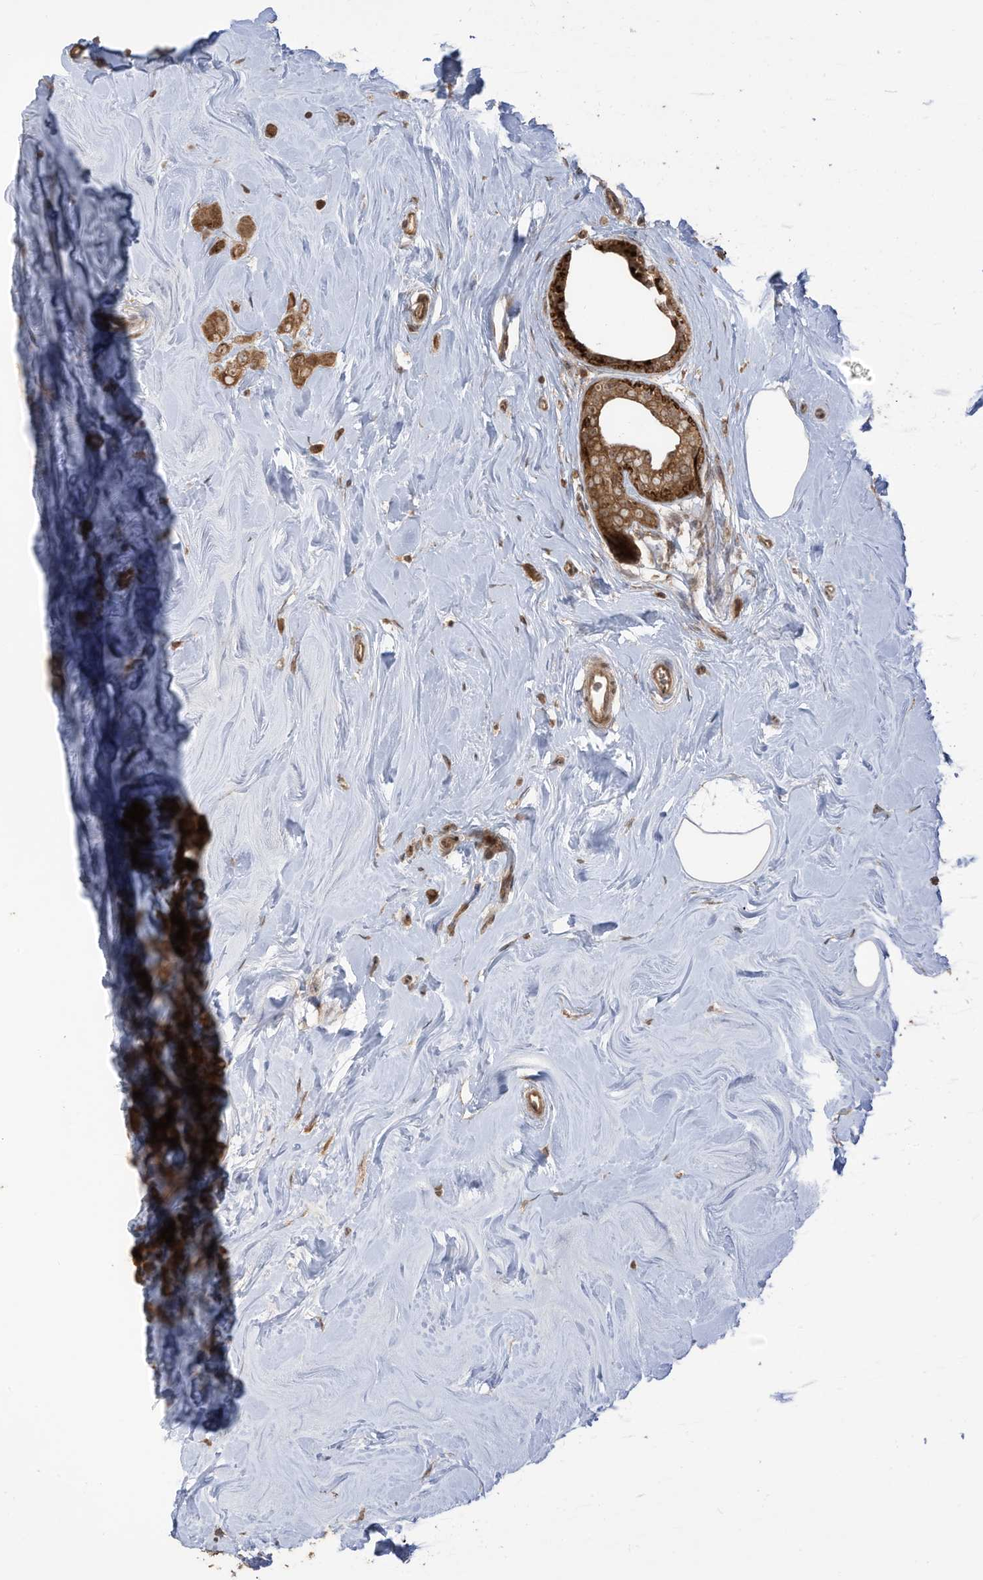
{"staining": {"intensity": "moderate", "quantity": ">75%", "location": "cytoplasmic/membranous"}, "tissue": "breast cancer", "cell_type": "Tumor cells", "image_type": "cancer", "snomed": [{"axis": "morphology", "description": "Lobular carcinoma"}, {"axis": "topography", "description": "Breast"}], "caption": "Immunohistochemistry (DAB (3,3'-diaminobenzidine)) staining of human breast cancer exhibits moderate cytoplasmic/membranous protein positivity in approximately >75% of tumor cells. Ihc stains the protein of interest in brown and the nuclei are stained blue.", "gene": "CARF", "patient": {"sex": "female", "age": 47}}